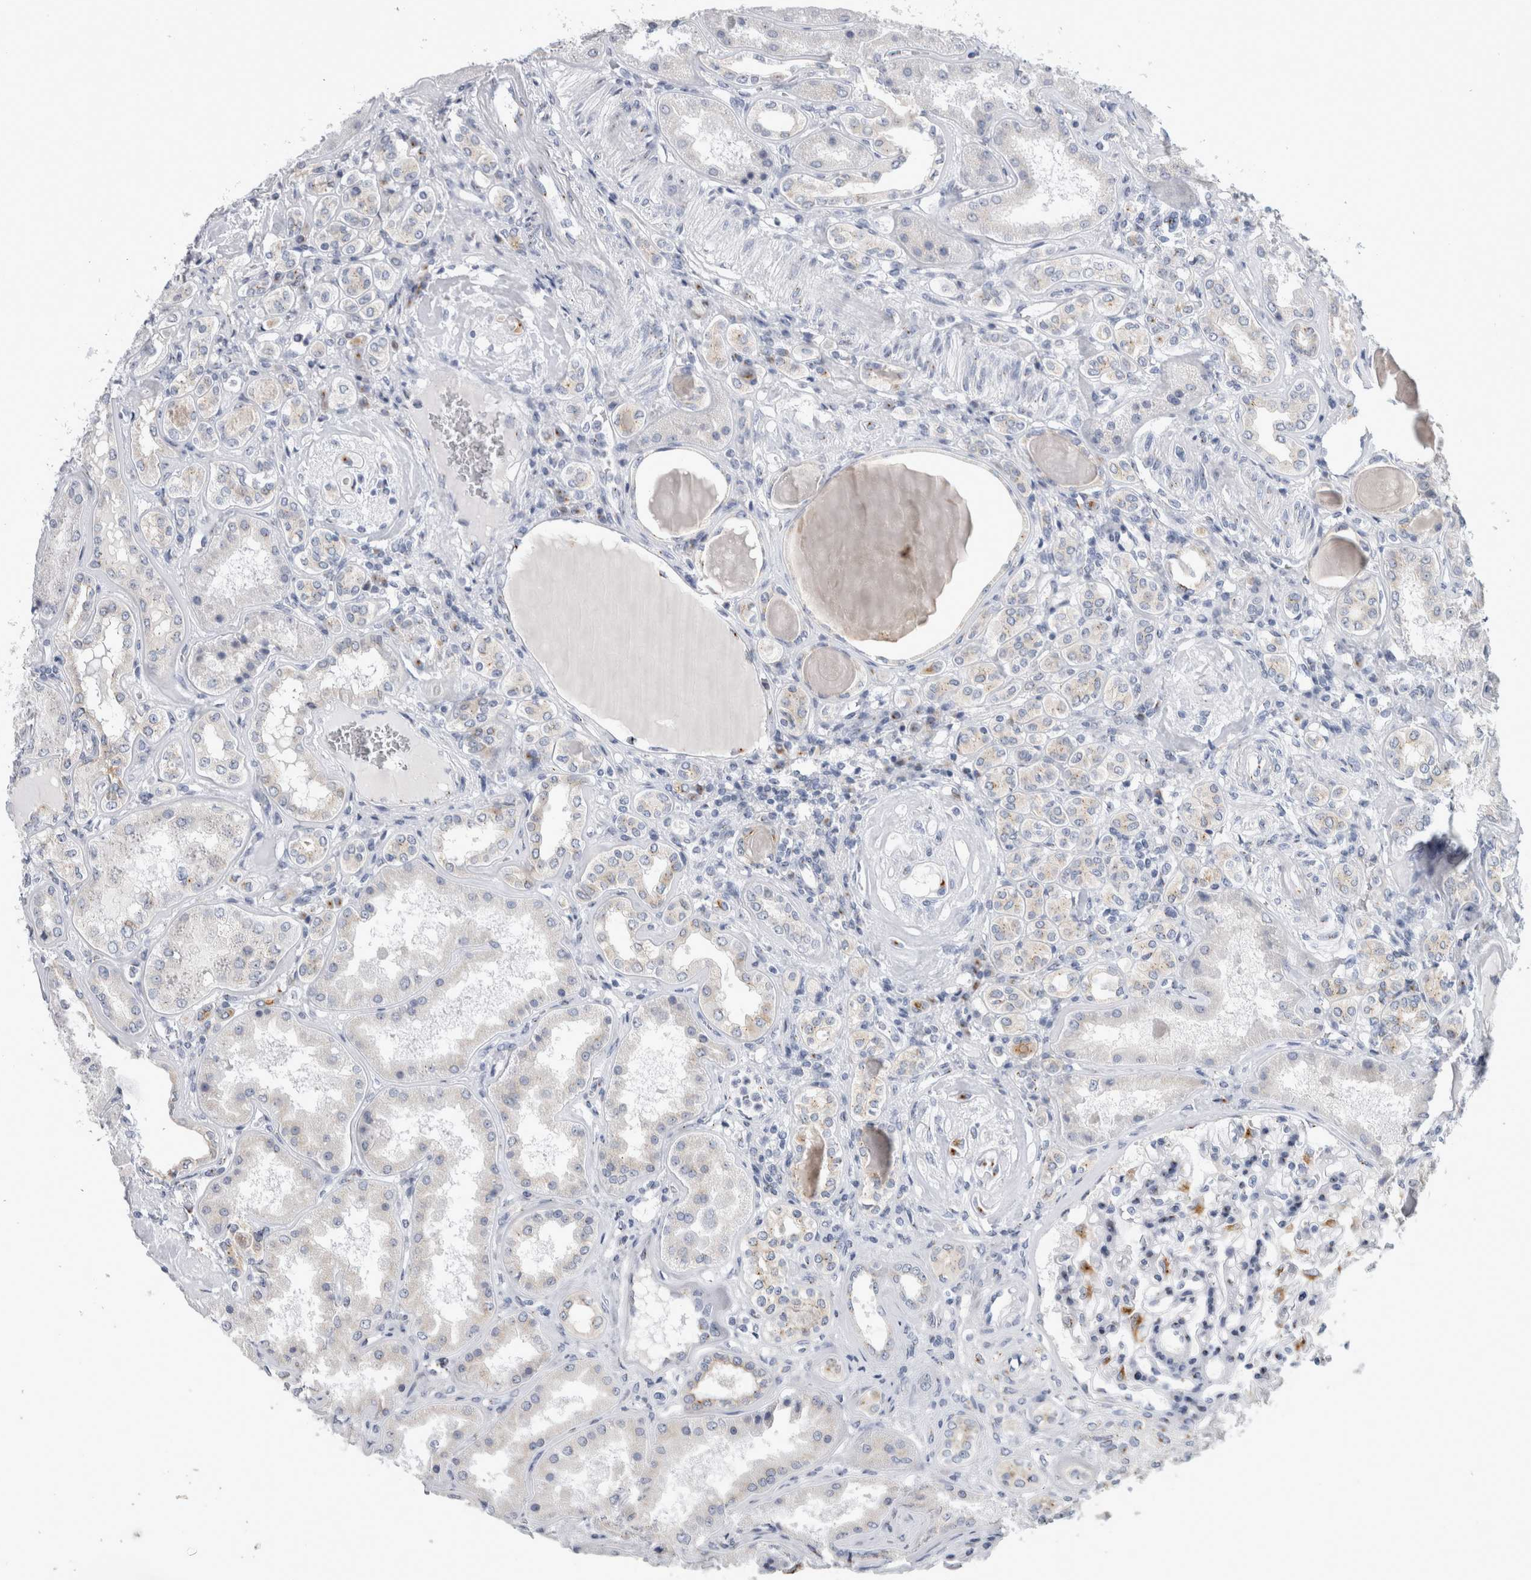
{"staining": {"intensity": "moderate", "quantity": ">75%", "location": "cytoplasmic/membranous"}, "tissue": "kidney", "cell_type": "Cells in glomeruli", "image_type": "normal", "snomed": [{"axis": "morphology", "description": "Normal tissue, NOS"}, {"axis": "topography", "description": "Kidney"}], "caption": "IHC photomicrograph of normal kidney stained for a protein (brown), which demonstrates medium levels of moderate cytoplasmic/membranous staining in approximately >75% of cells in glomeruli.", "gene": "AKAP9", "patient": {"sex": "female", "age": 56}}